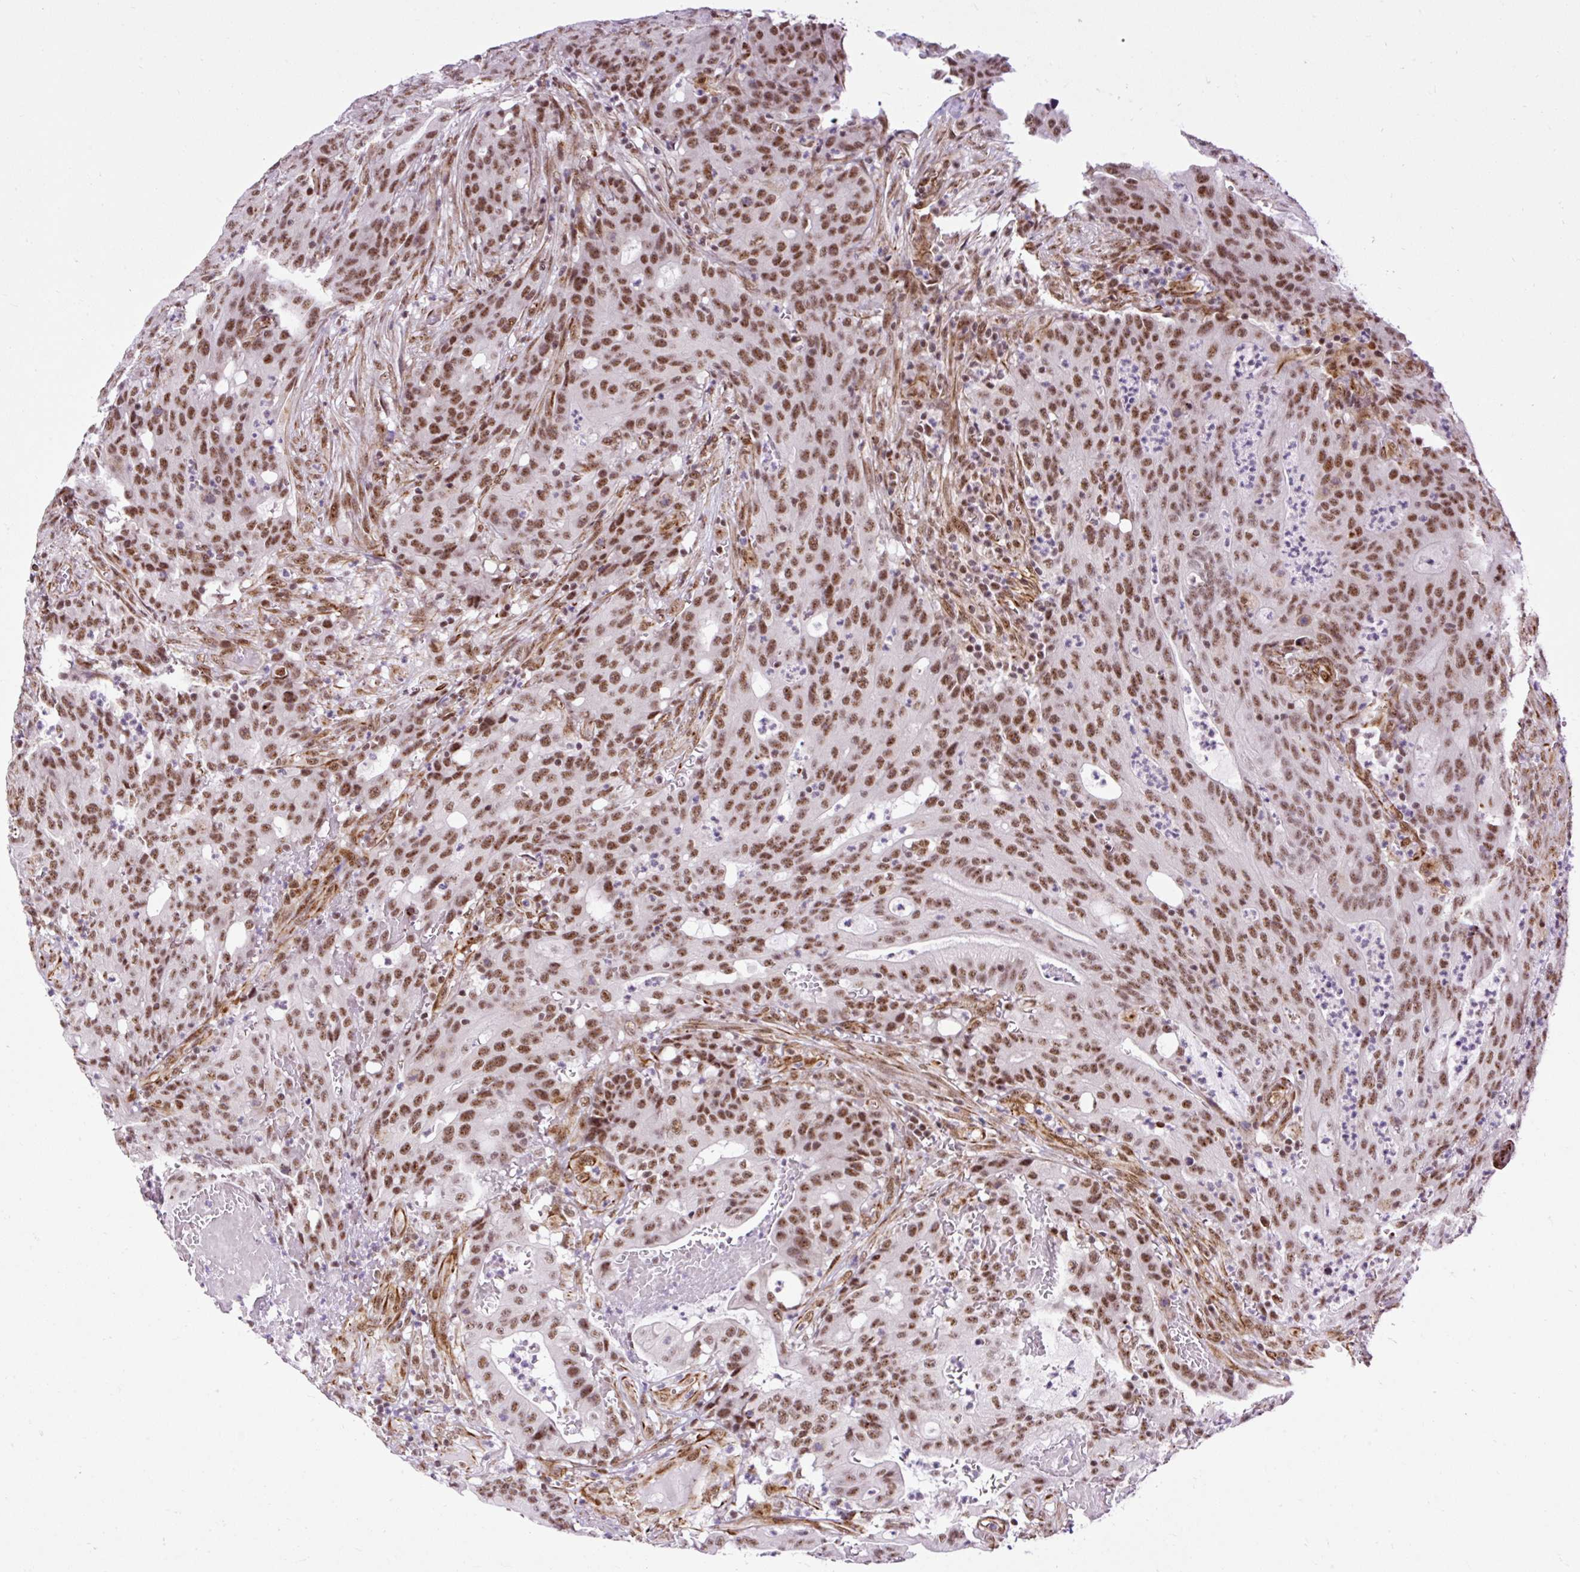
{"staining": {"intensity": "moderate", "quantity": ">75%", "location": "nuclear"}, "tissue": "colorectal cancer", "cell_type": "Tumor cells", "image_type": "cancer", "snomed": [{"axis": "morphology", "description": "Adenocarcinoma, NOS"}, {"axis": "topography", "description": "Colon"}], "caption": "Immunohistochemical staining of colorectal cancer (adenocarcinoma) reveals medium levels of moderate nuclear protein expression in approximately >75% of tumor cells. Nuclei are stained in blue.", "gene": "LUC7L2", "patient": {"sex": "male", "age": 83}}